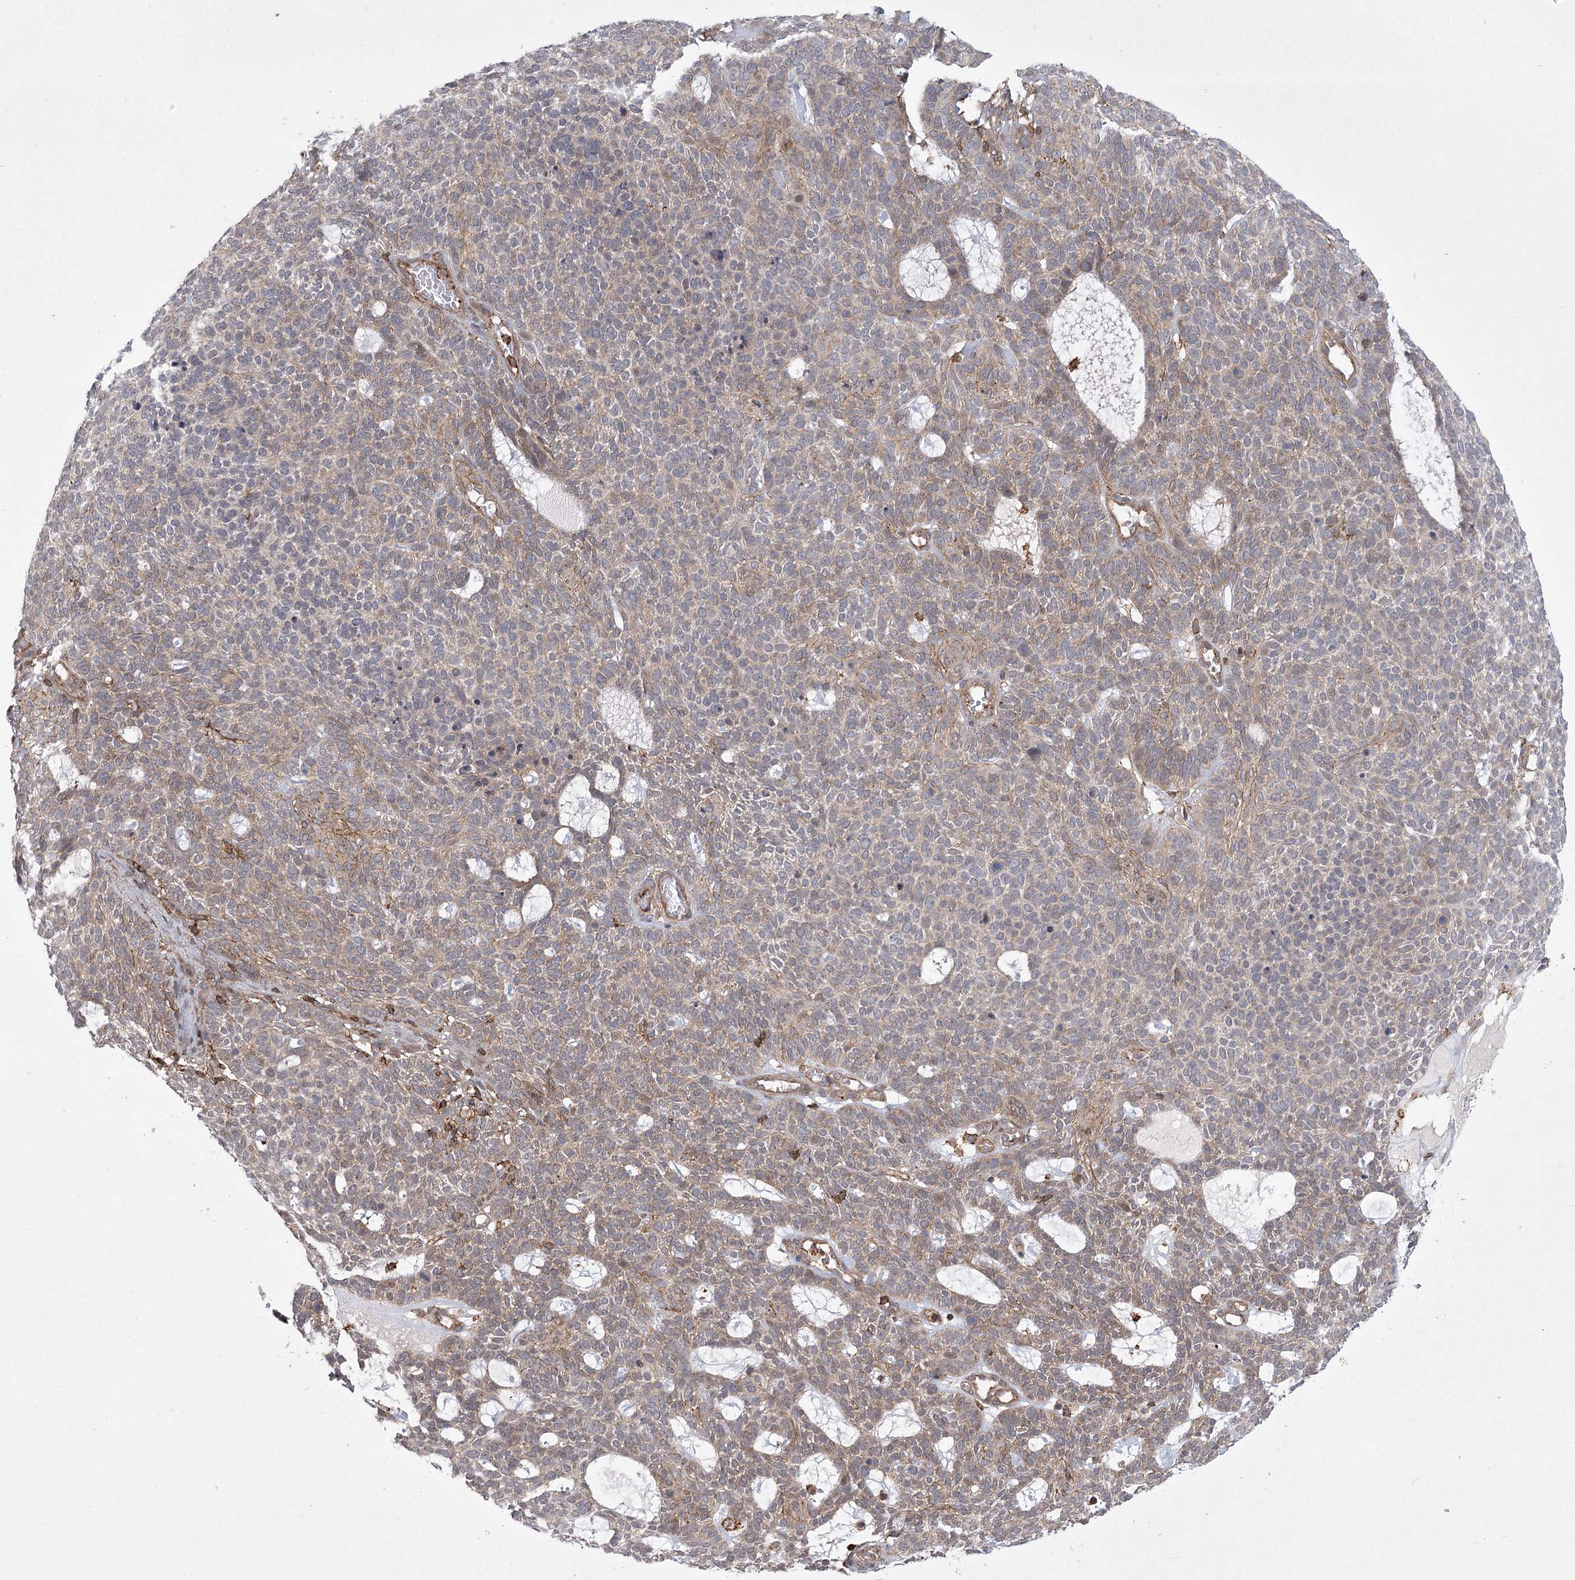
{"staining": {"intensity": "negative", "quantity": "none", "location": "none"}, "tissue": "skin cancer", "cell_type": "Tumor cells", "image_type": "cancer", "snomed": [{"axis": "morphology", "description": "Squamous cell carcinoma, NOS"}, {"axis": "topography", "description": "Skin"}], "caption": "Tumor cells are negative for brown protein staining in skin cancer. (Immunohistochemistry (ihc), brightfield microscopy, high magnification).", "gene": "MEPE", "patient": {"sex": "female", "age": 90}}